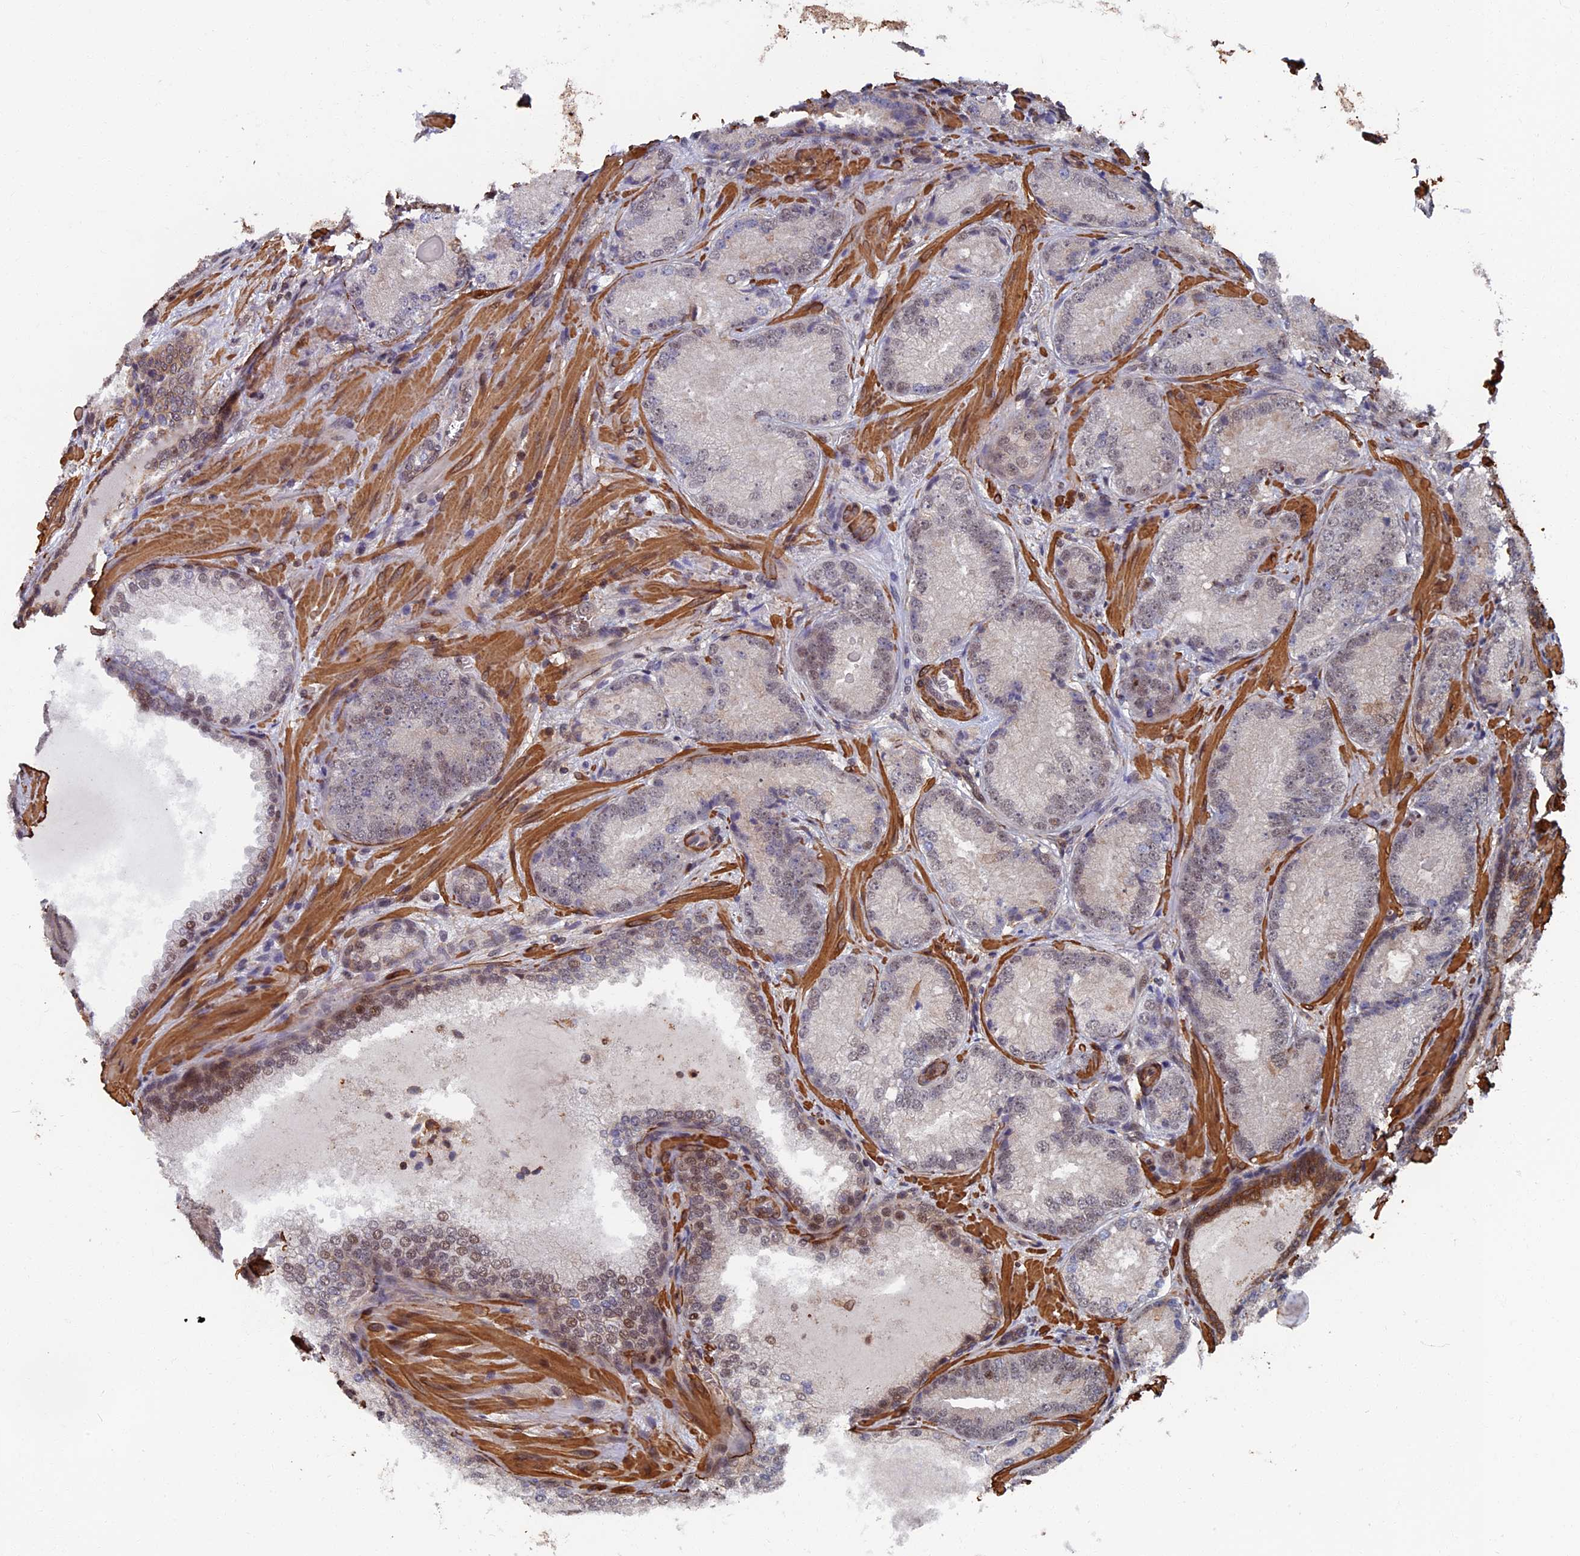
{"staining": {"intensity": "weak", "quantity": "<25%", "location": "nuclear"}, "tissue": "prostate cancer", "cell_type": "Tumor cells", "image_type": "cancer", "snomed": [{"axis": "morphology", "description": "Adenocarcinoma, Low grade"}, {"axis": "topography", "description": "Prostate"}], "caption": "There is no significant expression in tumor cells of low-grade adenocarcinoma (prostate).", "gene": "CTDP1", "patient": {"sex": "male", "age": 74}}